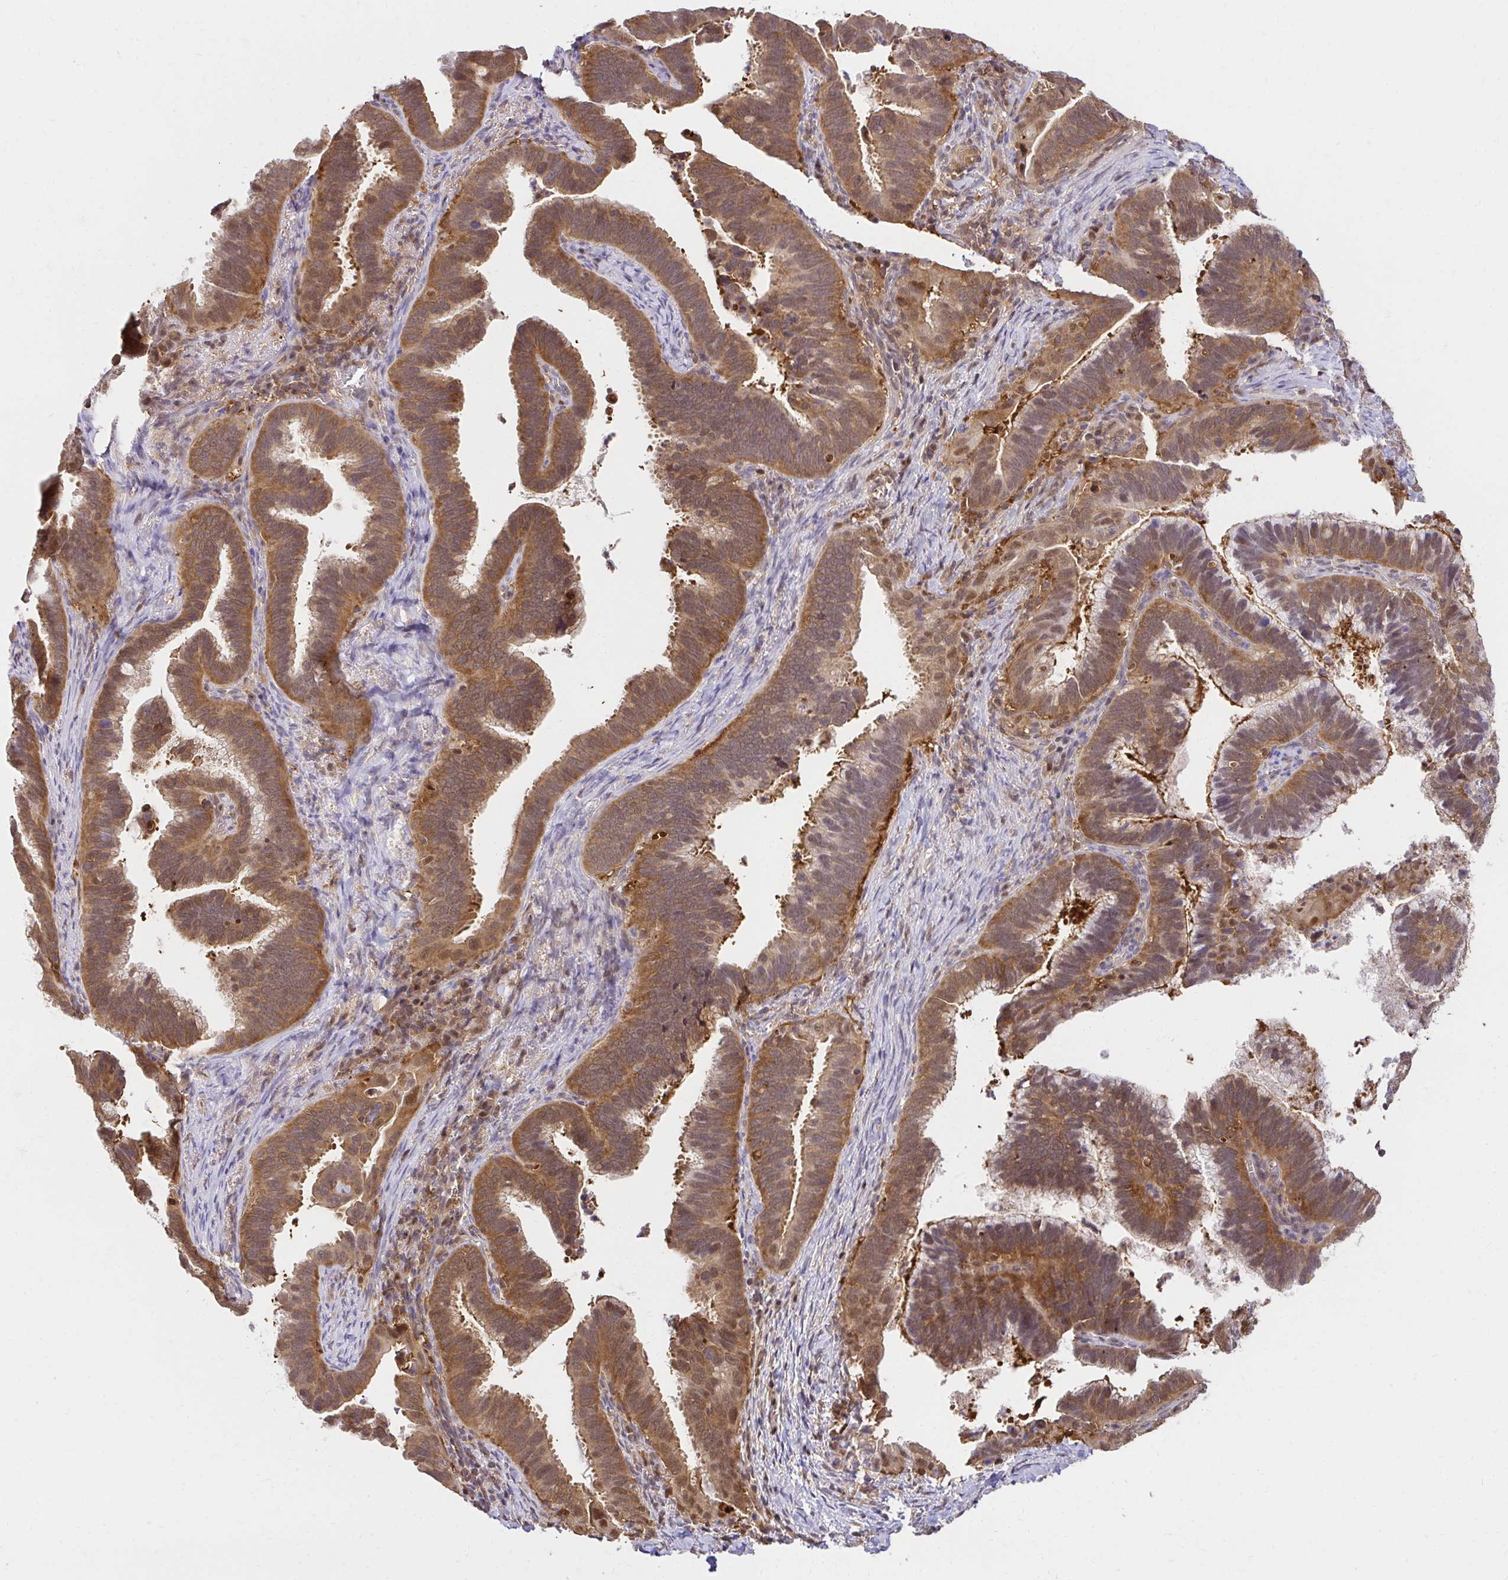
{"staining": {"intensity": "moderate", "quantity": ">75%", "location": "cytoplasmic/membranous,nuclear"}, "tissue": "cervical cancer", "cell_type": "Tumor cells", "image_type": "cancer", "snomed": [{"axis": "morphology", "description": "Adenocarcinoma, NOS"}, {"axis": "topography", "description": "Cervix"}], "caption": "There is medium levels of moderate cytoplasmic/membranous and nuclear expression in tumor cells of cervical cancer (adenocarcinoma), as demonstrated by immunohistochemical staining (brown color).", "gene": "PSMA4", "patient": {"sex": "female", "age": 61}}